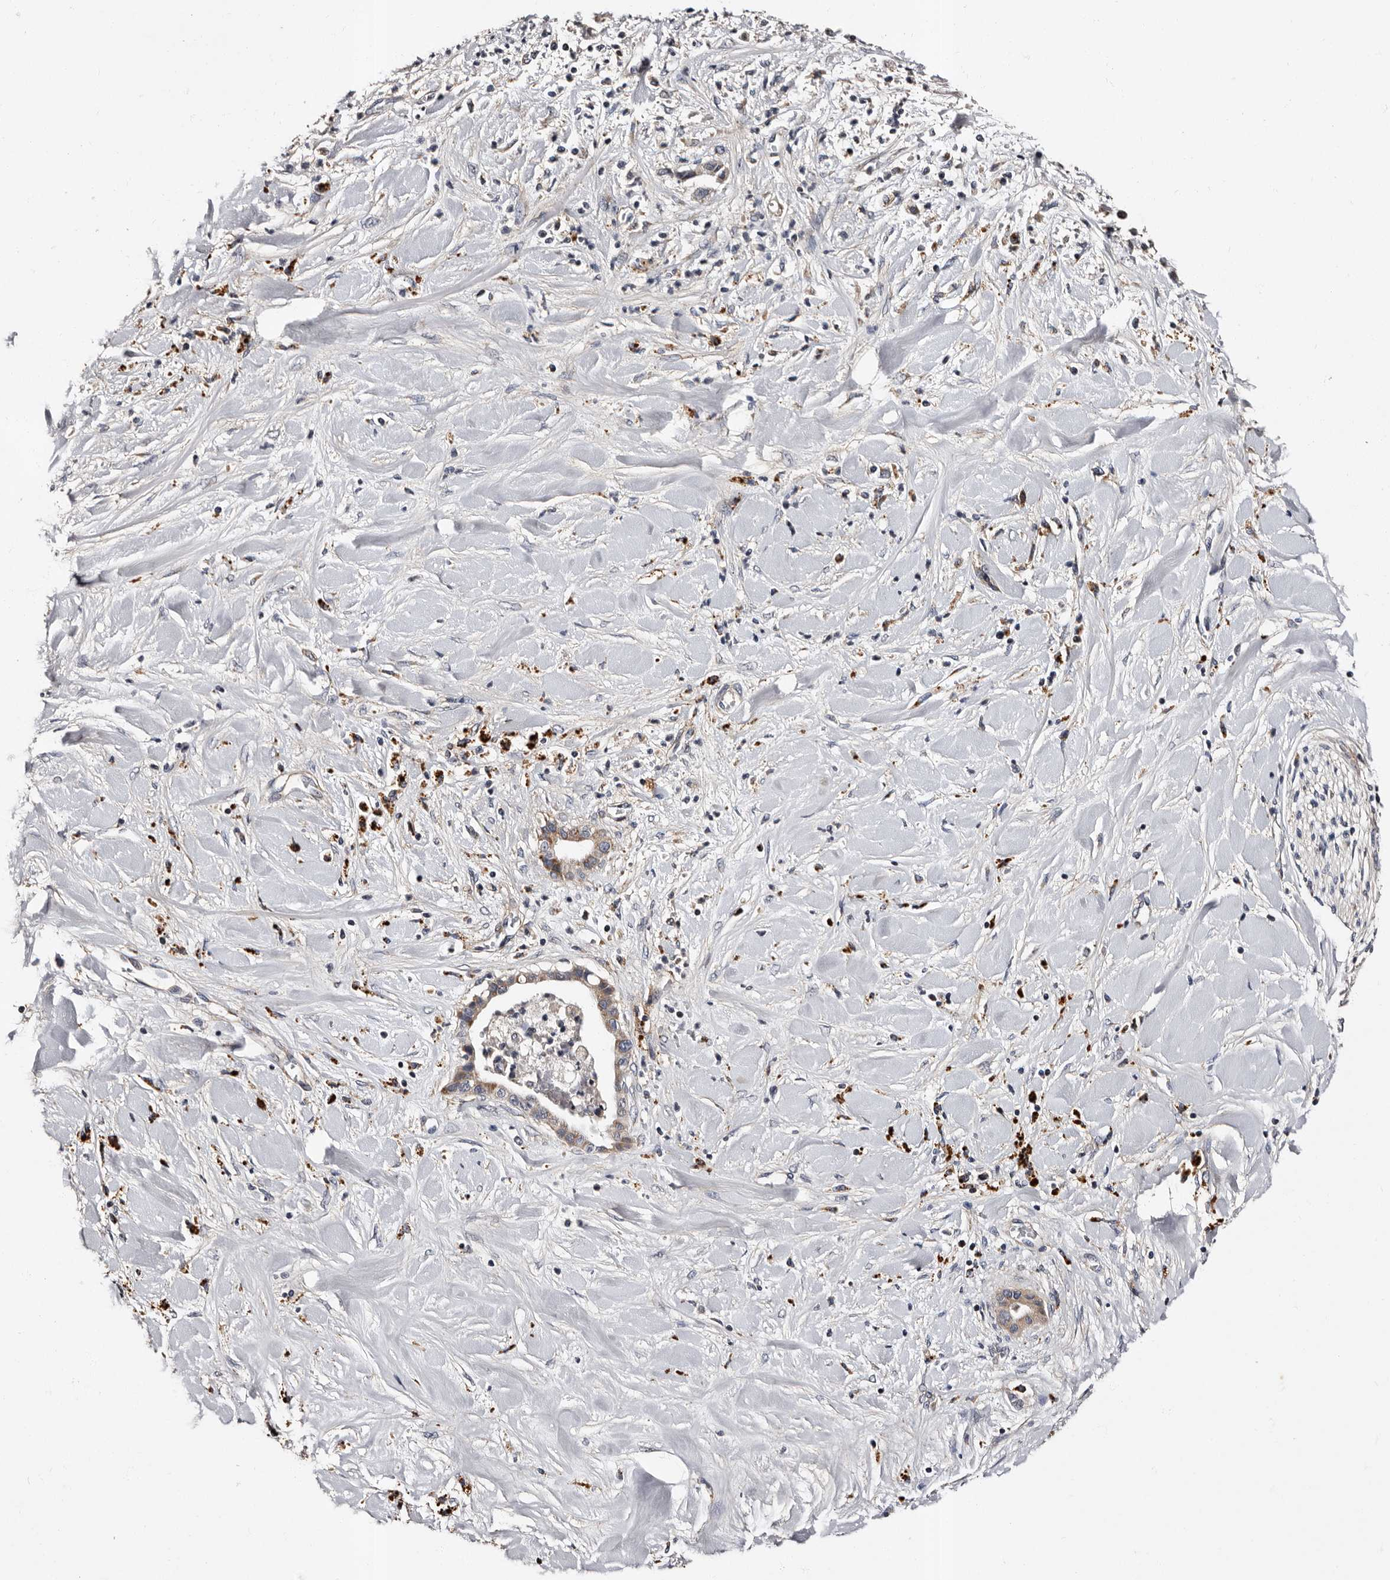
{"staining": {"intensity": "weak", "quantity": "<25%", "location": "cytoplasmic/membranous"}, "tissue": "liver cancer", "cell_type": "Tumor cells", "image_type": "cancer", "snomed": [{"axis": "morphology", "description": "Cholangiocarcinoma"}, {"axis": "topography", "description": "Liver"}], "caption": "The photomicrograph displays no staining of tumor cells in cholangiocarcinoma (liver).", "gene": "ADCK5", "patient": {"sex": "female", "age": 54}}